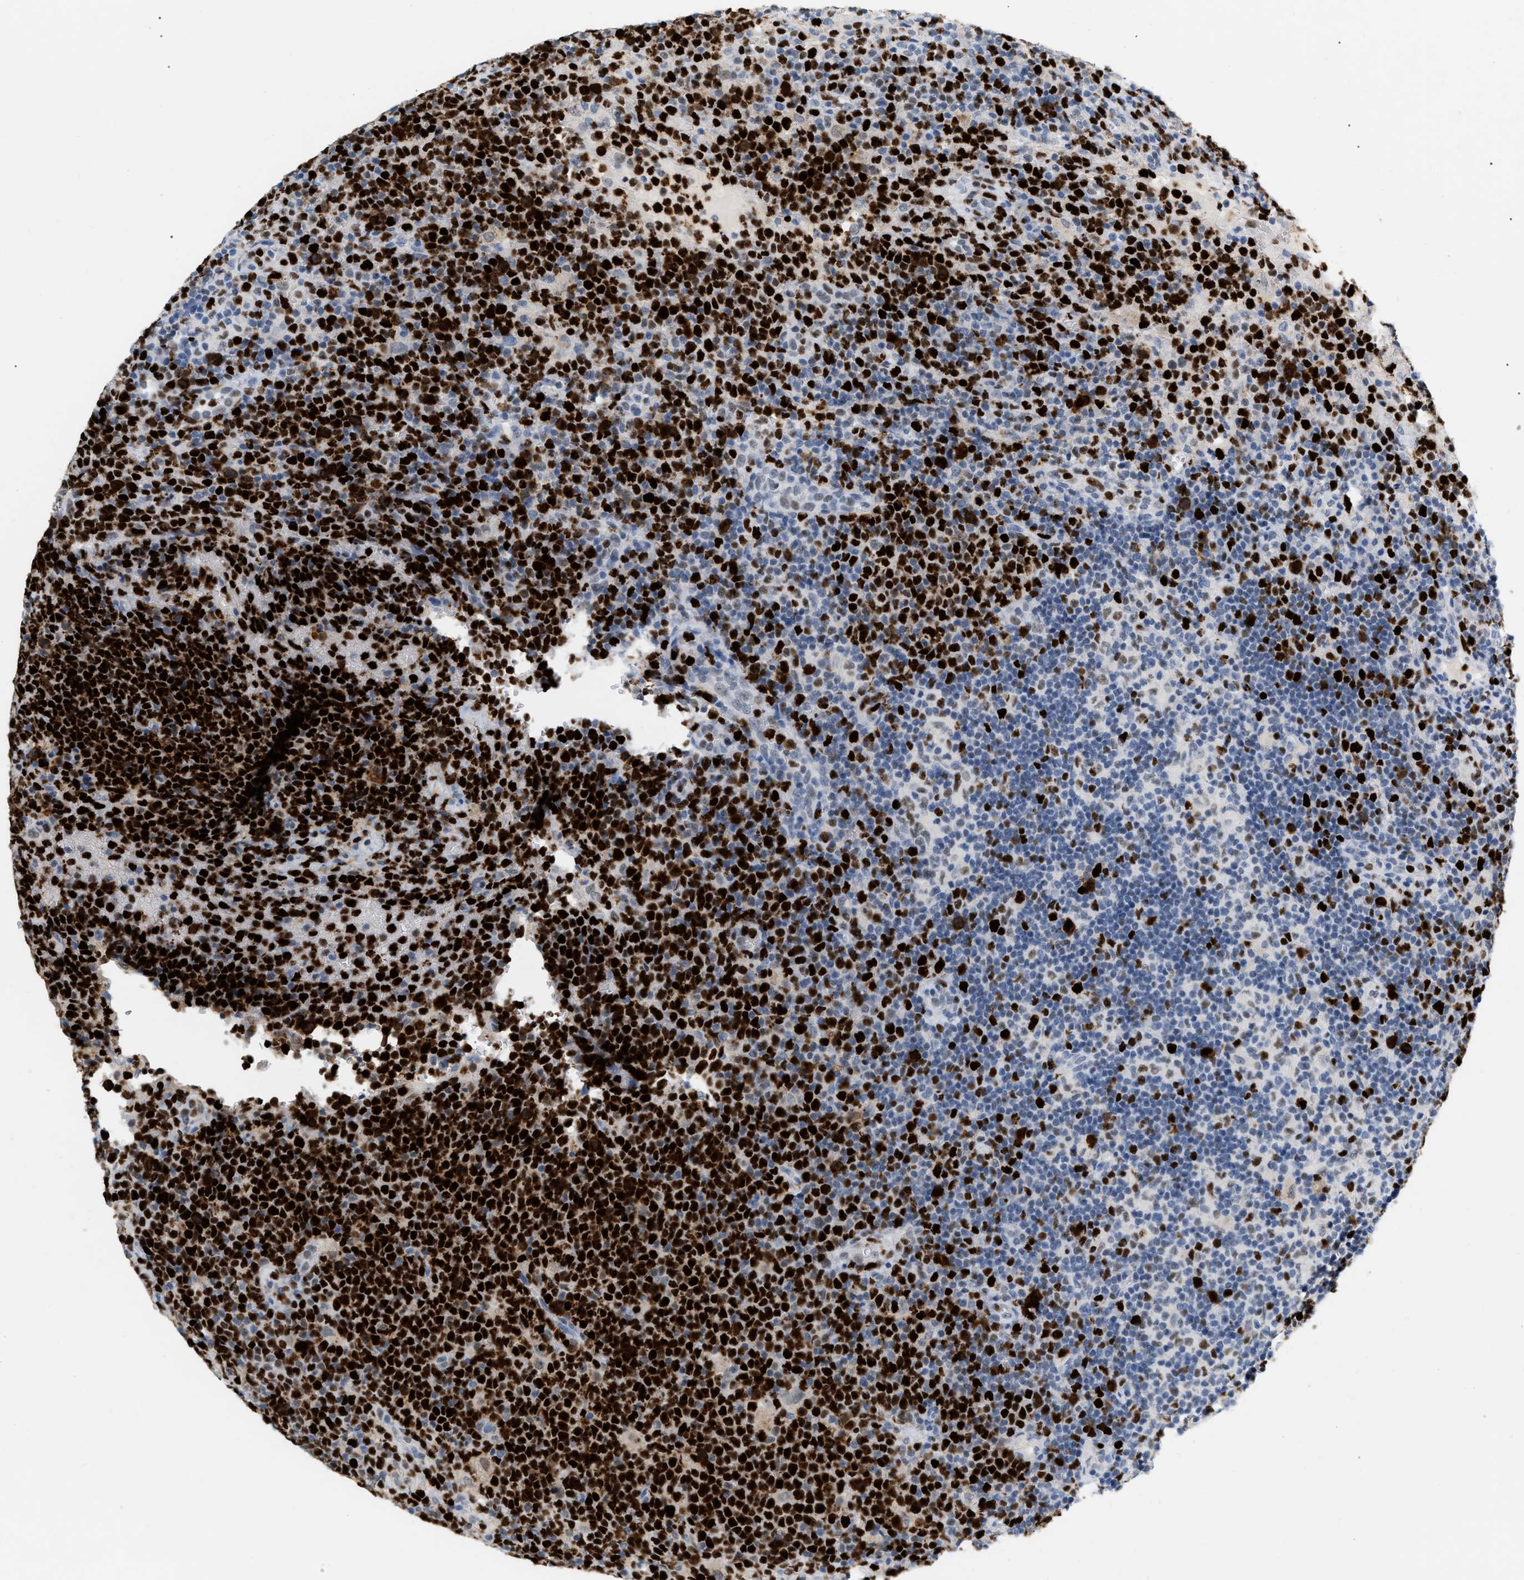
{"staining": {"intensity": "strong", "quantity": "25%-75%", "location": "nuclear"}, "tissue": "lymphoma", "cell_type": "Tumor cells", "image_type": "cancer", "snomed": [{"axis": "morphology", "description": "Malignant lymphoma, non-Hodgkin's type, High grade"}, {"axis": "topography", "description": "Lymph node"}], "caption": "There is high levels of strong nuclear expression in tumor cells of high-grade malignant lymphoma, non-Hodgkin's type, as demonstrated by immunohistochemical staining (brown color).", "gene": "MCM7", "patient": {"sex": "male", "age": 61}}